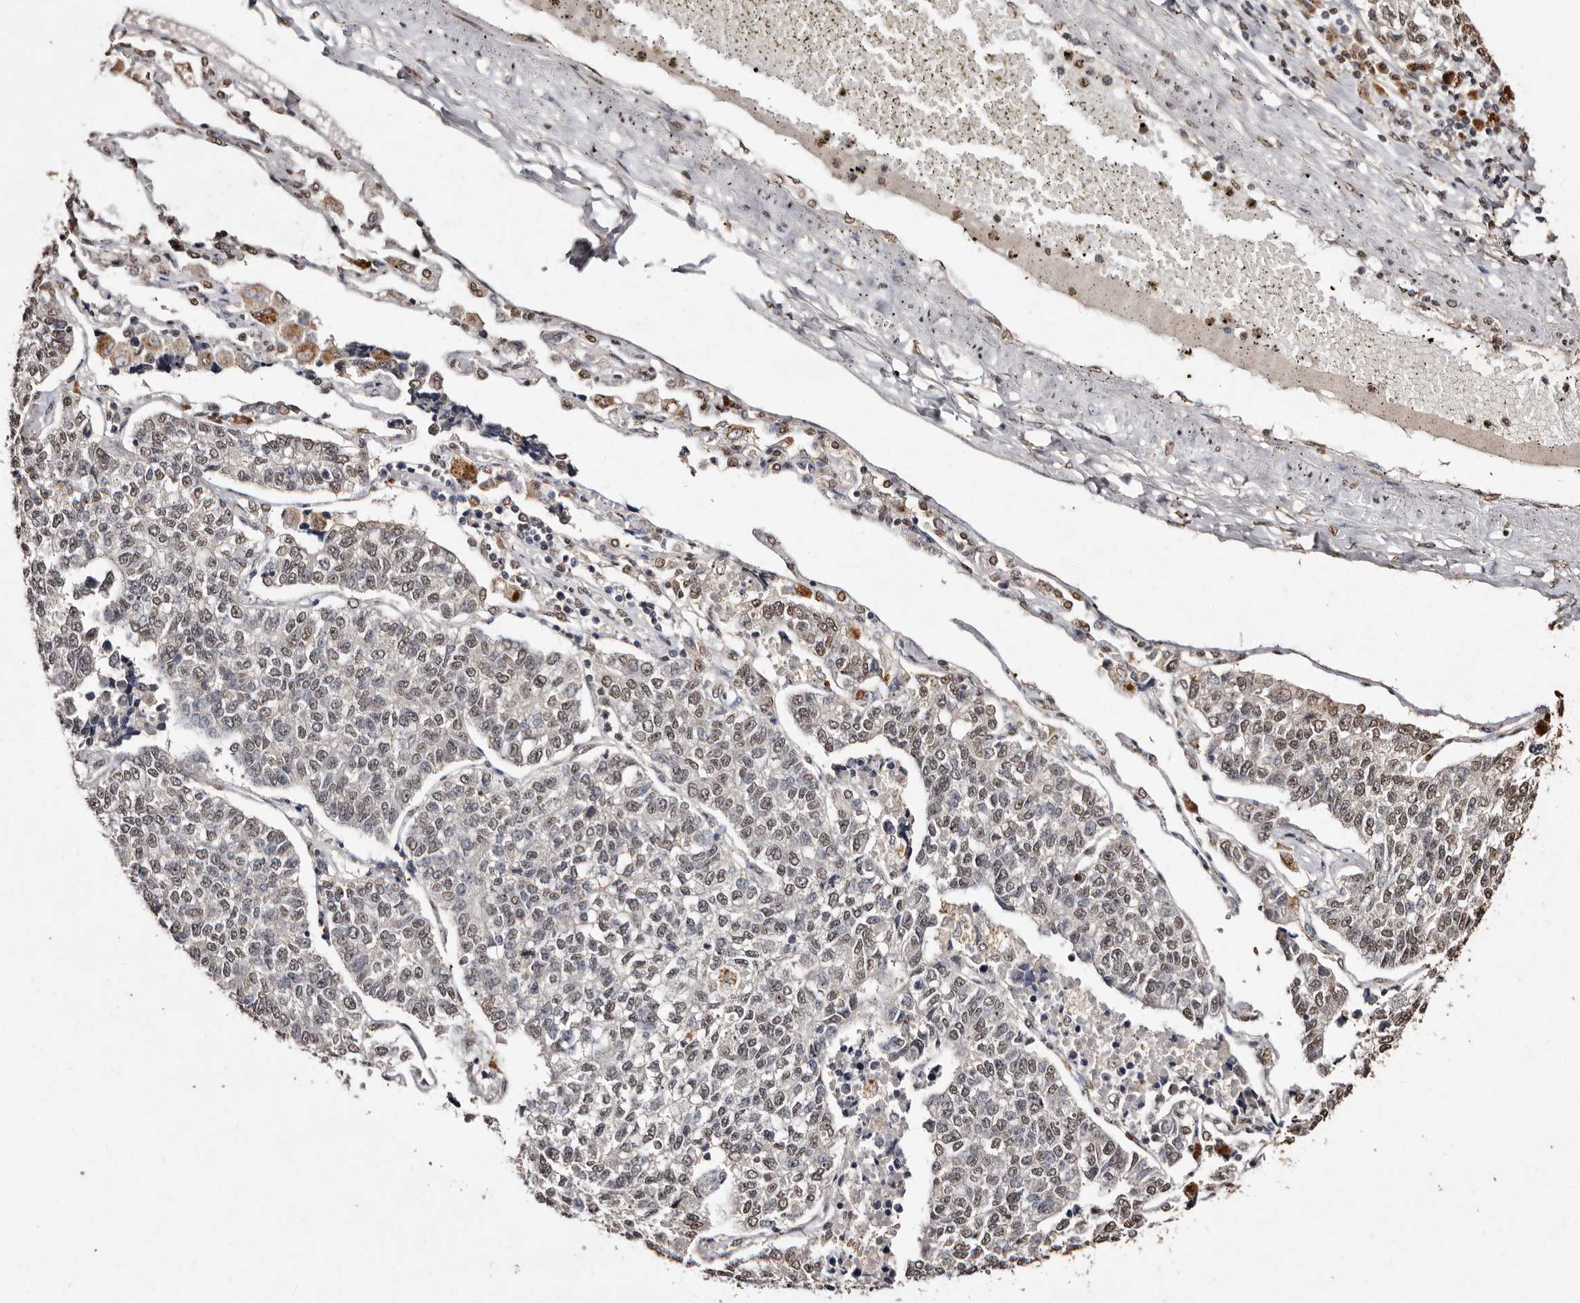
{"staining": {"intensity": "moderate", "quantity": "25%-75%", "location": "nuclear"}, "tissue": "lung cancer", "cell_type": "Tumor cells", "image_type": "cancer", "snomed": [{"axis": "morphology", "description": "Adenocarcinoma, NOS"}, {"axis": "topography", "description": "Lung"}], "caption": "This histopathology image displays lung adenocarcinoma stained with immunohistochemistry to label a protein in brown. The nuclear of tumor cells show moderate positivity for the protein. Nuclei are counter-stained blue.", "gene": "ERBB4", "patient": {"sex": "male", "age": 49}}